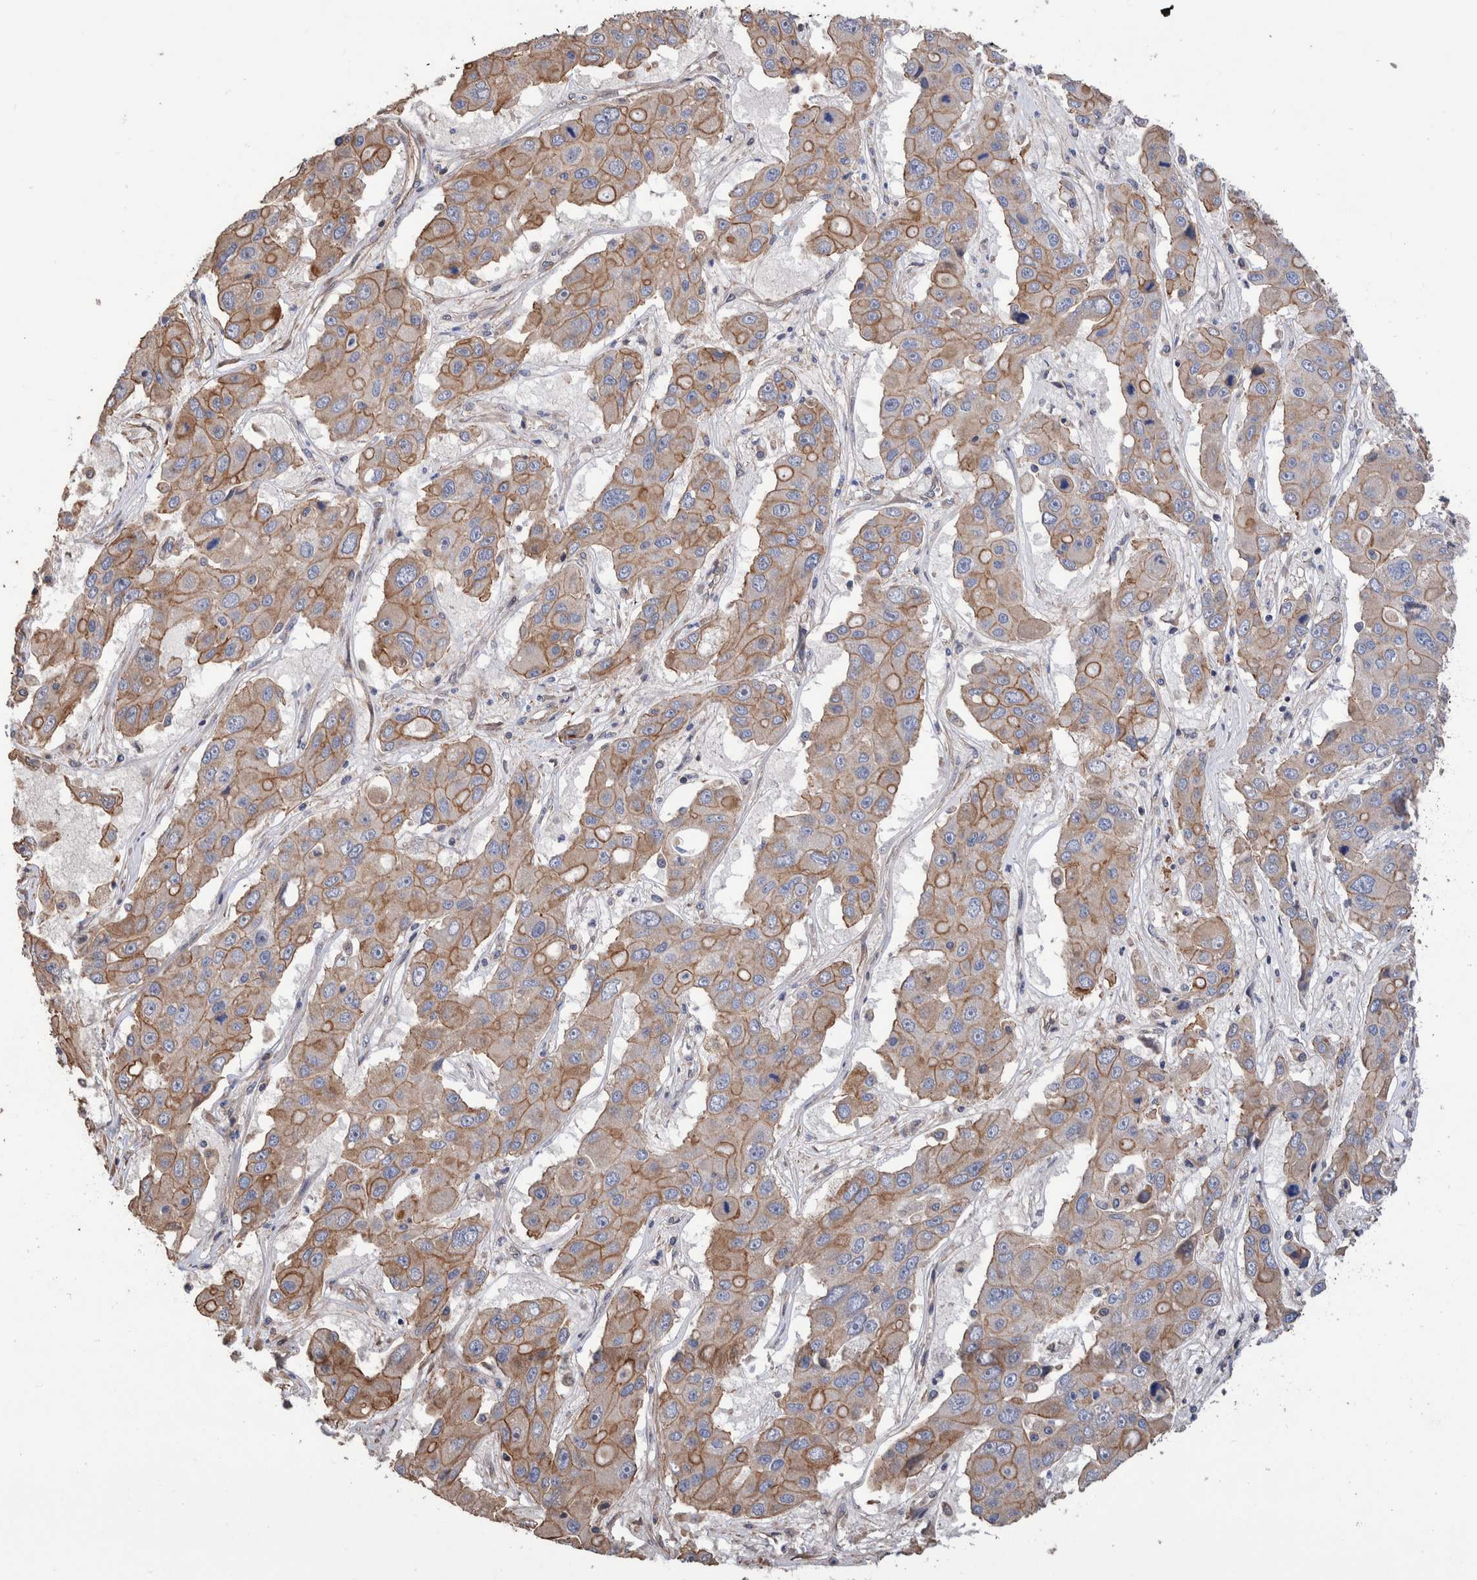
{"staining": {"intensity": "moderate", "quantity": "25%-75%", "location": "cytoplasmic/membranous"}, "tissue": "liver cancer", "cell_type": "Tumor cells", "image_type": "cancer", "snomed": [{"axis": "morphology", "description": "Cholangiocarcinoma"}, {"axis": "topography", "description": "Liver"}], "caption": "Protein staining demonstrates moderate cytoplasmic/membranous expression in approximately 25%-75% of tumor cells in liver cancer (cholangiocarcinoma). Ihc stains the protein in brown and the nuclei are stained blue.", "gene": "SLC45A4", "patient": {"sex": "male", "age": 67}}